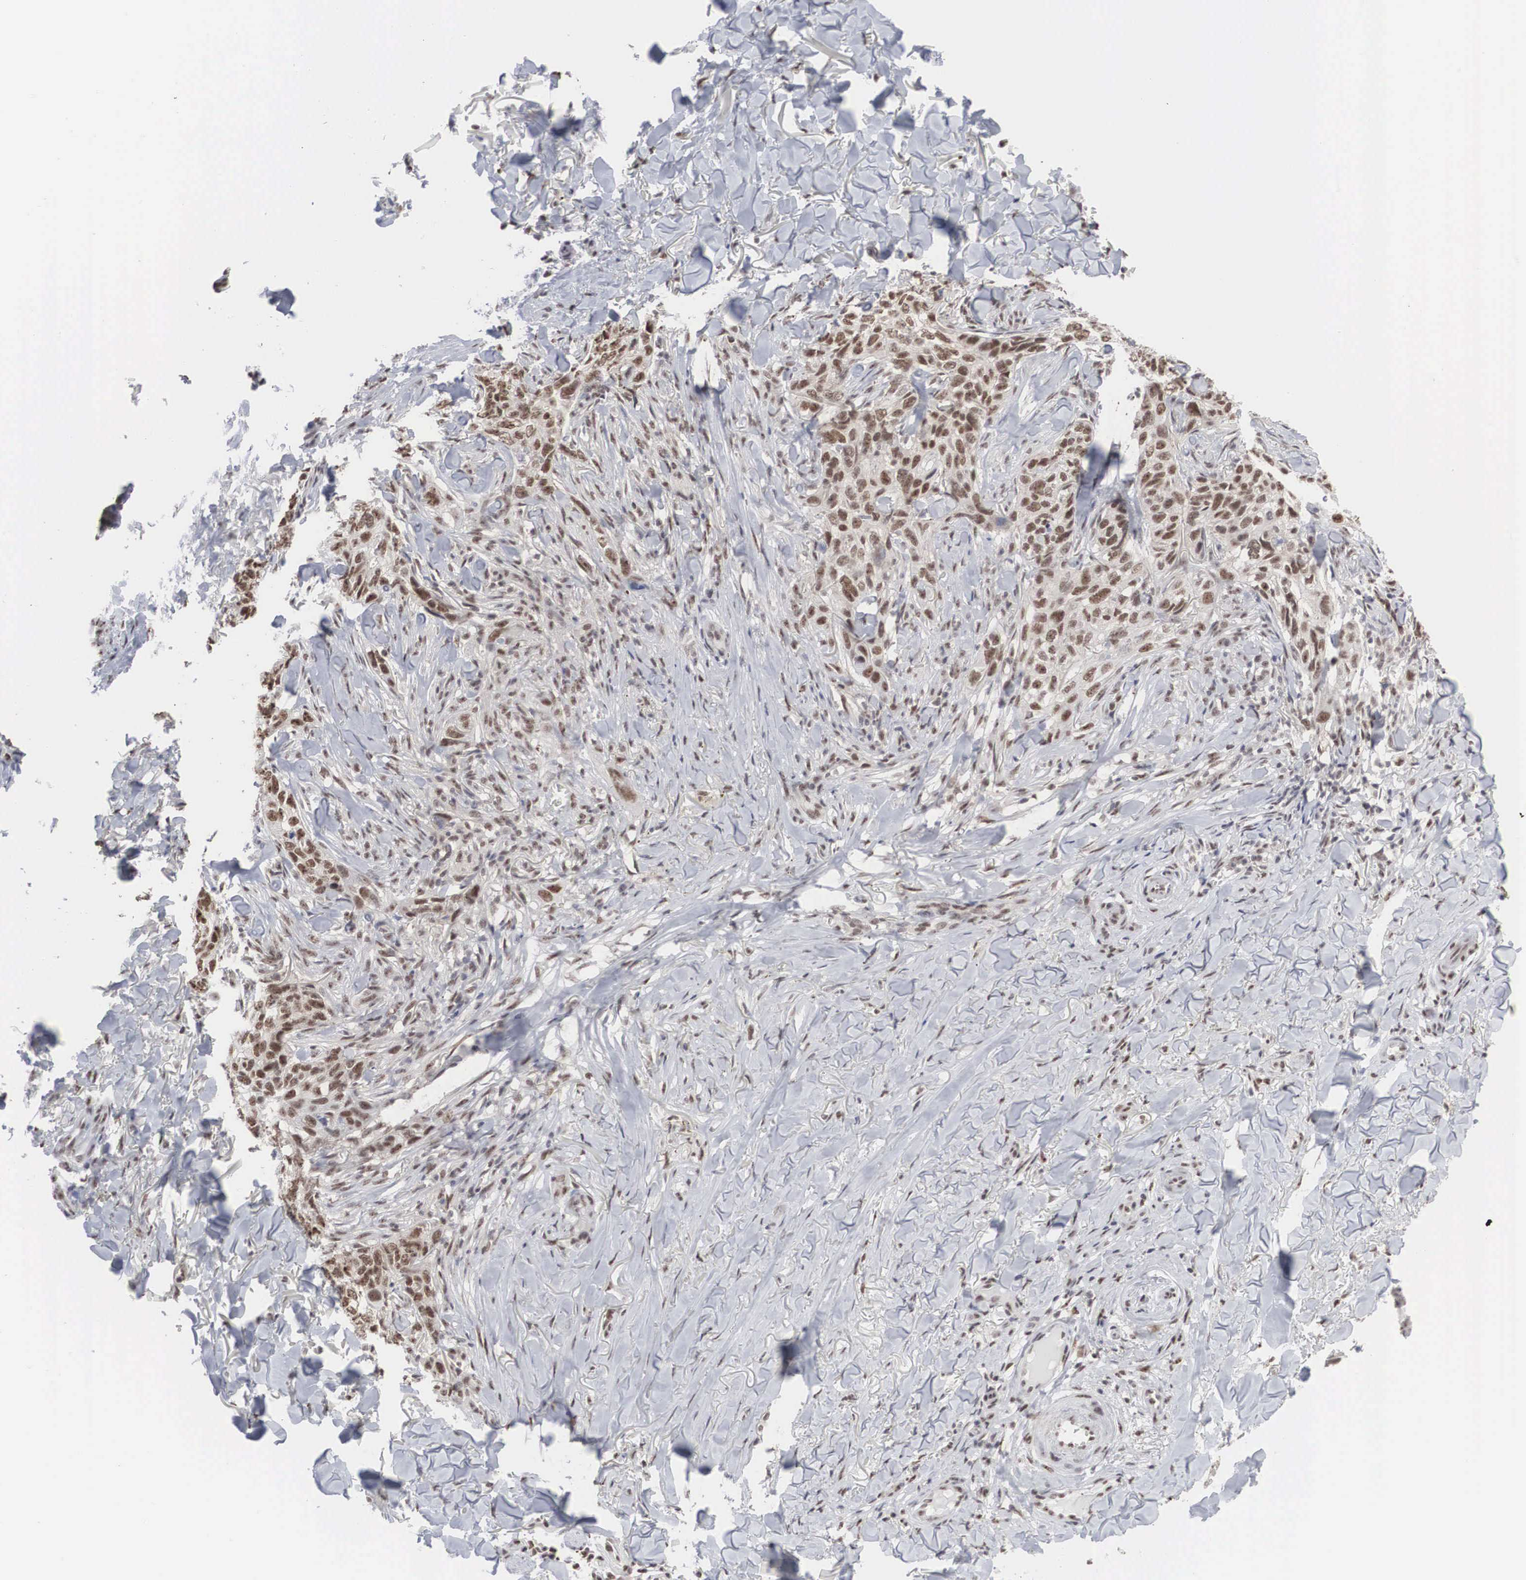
{"staining": {"intensity": "moderate", "quantity": "25%-75%", "location": "nuclear"}, "tissue": "skin cancer", "cell_type": "Tumor cells", "image_type": "cancer", "snomed": [{"axis": "morphology", "description": "Normal tissue, NOS"}, {"axis": "morphology", "description": "Basal cell carcinoma"}, {"axis": "topography", "description": "Skin"}], "caption": "Protein expression analysis of human basal cell carcinoma (skin) reveals moderate nuclear expression in about 25%-75% of tumor cells.", "gene": "AUTS2", "patient": {"sex": "male", "age": 81}}